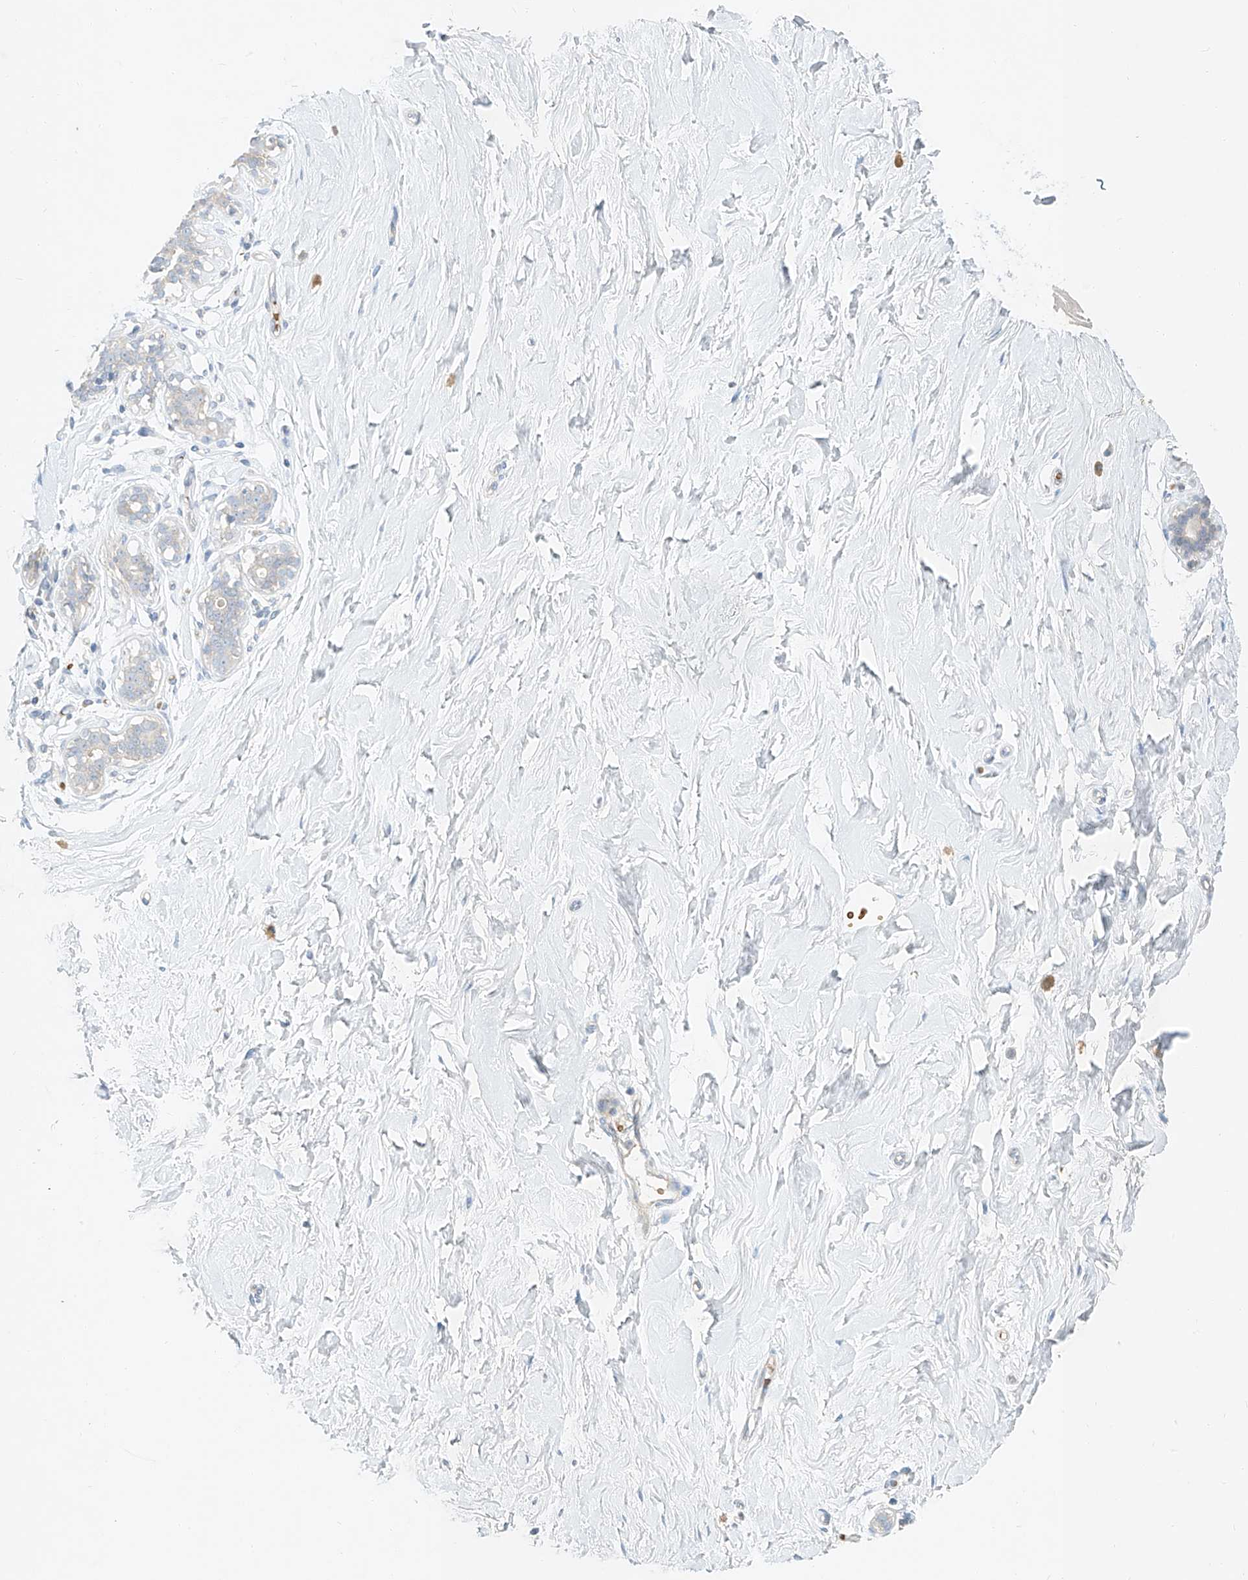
{"staining": {"intensity": "negative", "quantity": "none", "location": "none"}, "tissue": "breast", "cell_type": "Adipocytes", "image_type": "normal", "snomed": [{"axis": "morphology", "description": "Normal tissue, NOS"}, {"axis": "morphology", "description": "Adenoma, NOS"}, {"axis": "topography", "description": "Breast"}], "caption": "Immunohistochemistry of normal breast demonstrates no positivity in adipocytes. The staining was performed using DAB (3,3'-diaminobenzidine) to visualize the protein expression in brown, while the nuclei were stained in blue with hematoxylin (Magnification: 20x).", "gene": "SYTL3", "patient": {"sex": "female", "age": 23}}